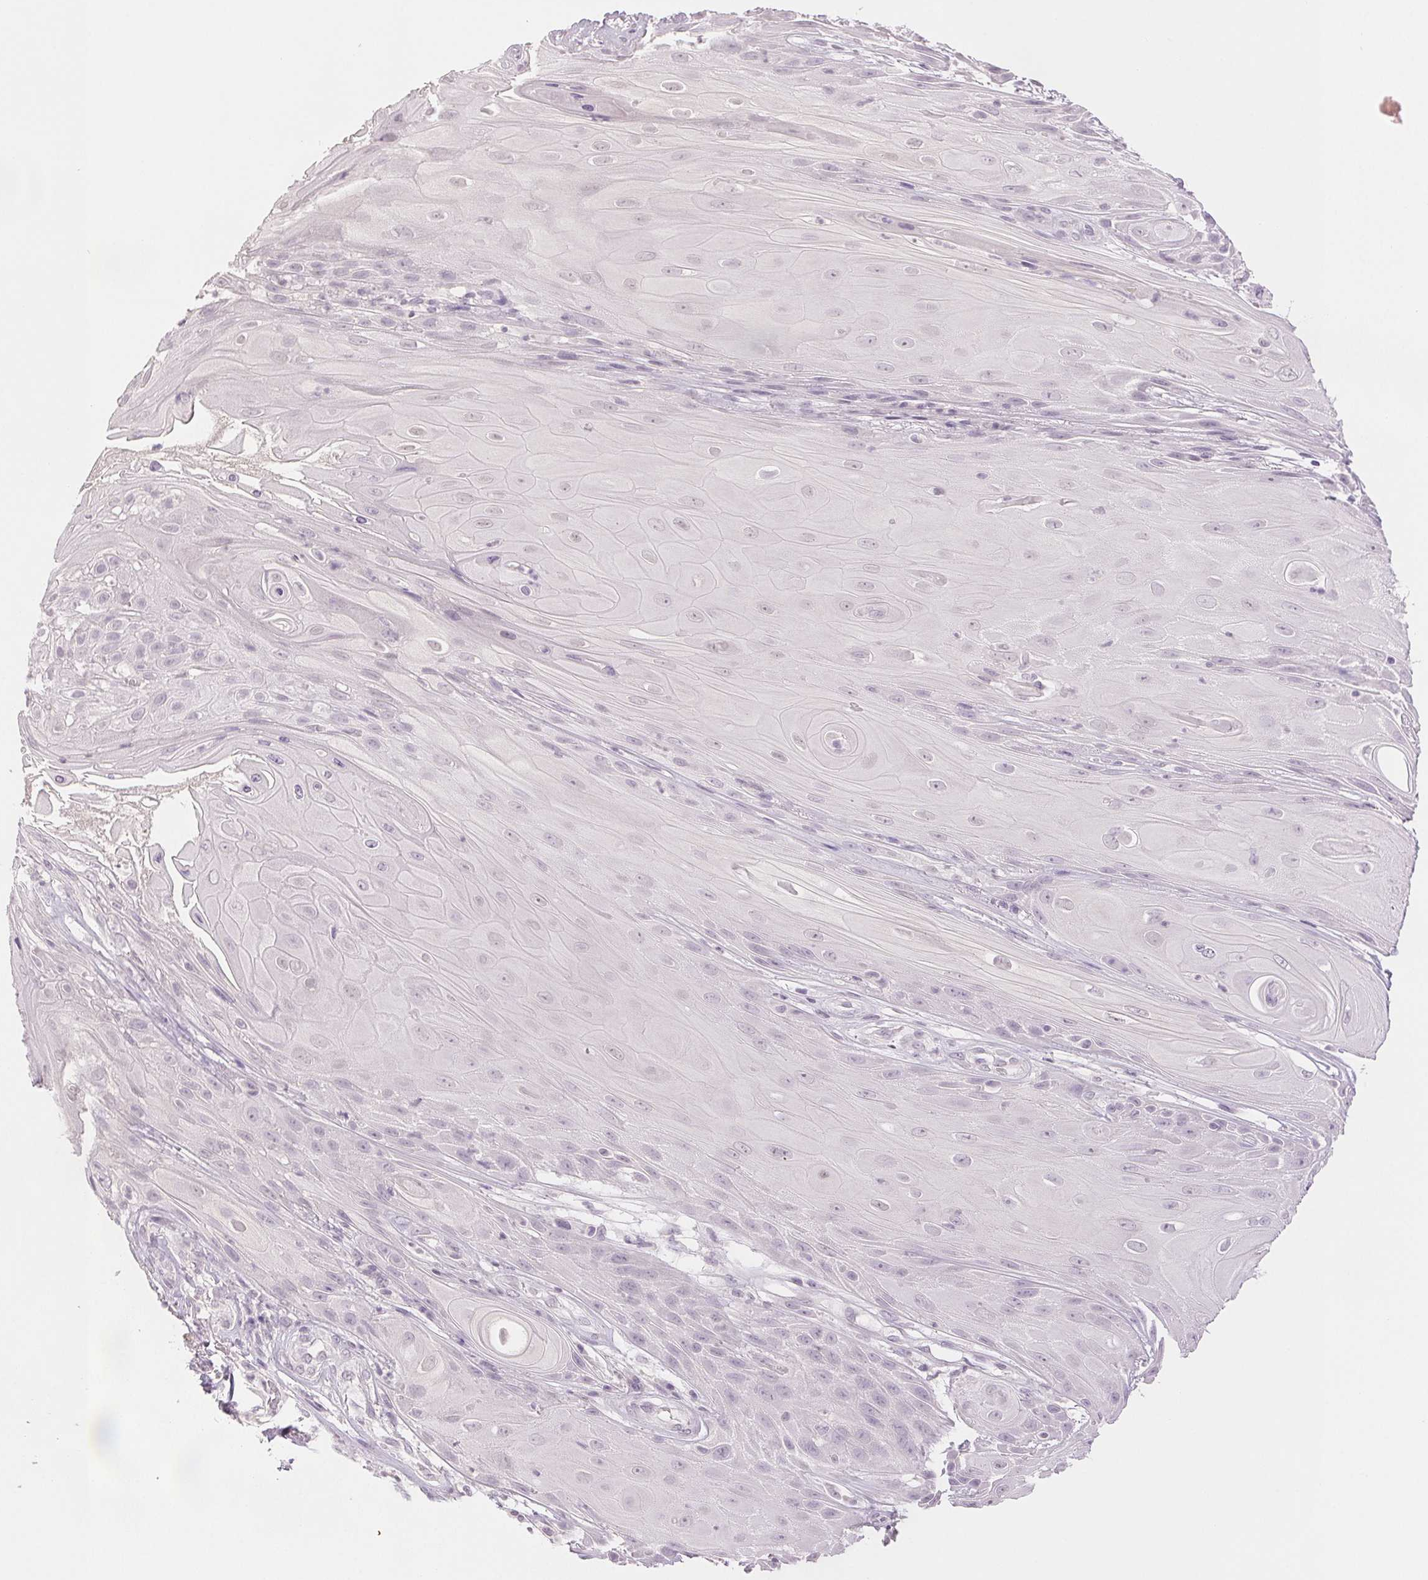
{"staining": {"intensity": "negative", "quantity": "none", "location": "none"}, "tissue": "skin cancer", "cell_type": "Tumor cells", "image_type": "cancer", "snomed": [{"axis": "morphology", "description": "Squamous cell carcinoma, NOS"}, {"axis": "topography", "description": "Skin"}], "caption": "Human skin cancer stained for a protein using immunohistochemistry (IHC) exhibits no expression in tumor cells.", "gene": "SCGN", "patient": {"sex": "male", "age": 62}}